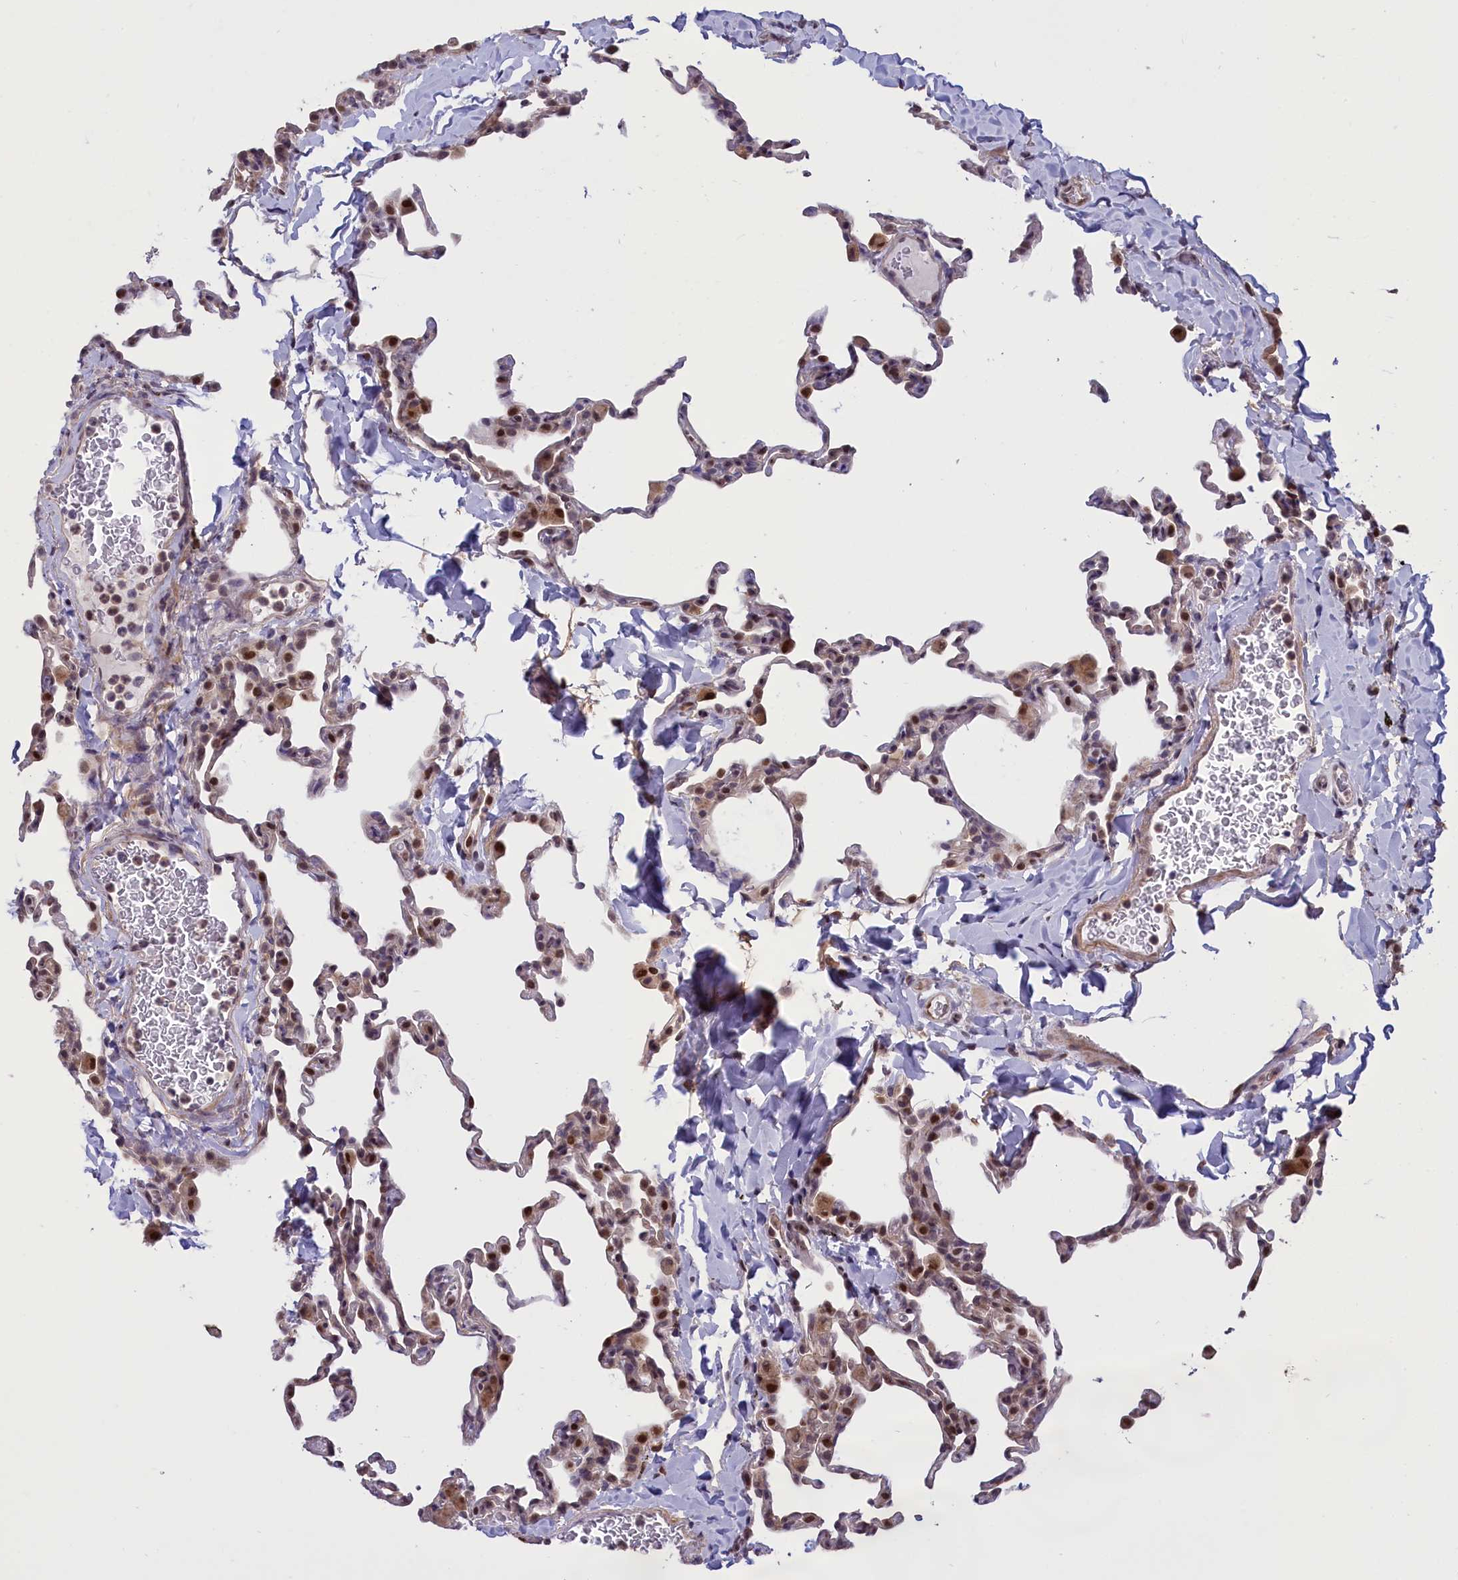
{"staining": {"intensity": "weak", "quantity": "25%-75%", "location": "nuclear"}, "tissue": "lung", "cell_type": "Alveolar cells", "image_type": "normal", "snomed": [{"axis": "morphology", "description": "Normal tissue, NOS"}, {"axis": "topography", "description": "Lung"}], "caption": "This micrograph reveals immunohistochemistry staining of unremarkable human lung, with low weak nuclear staining in approximately 25%-75% of alveolar cells.", "gene": "RELB", "patient": {"sex": "male", "age": 20}}